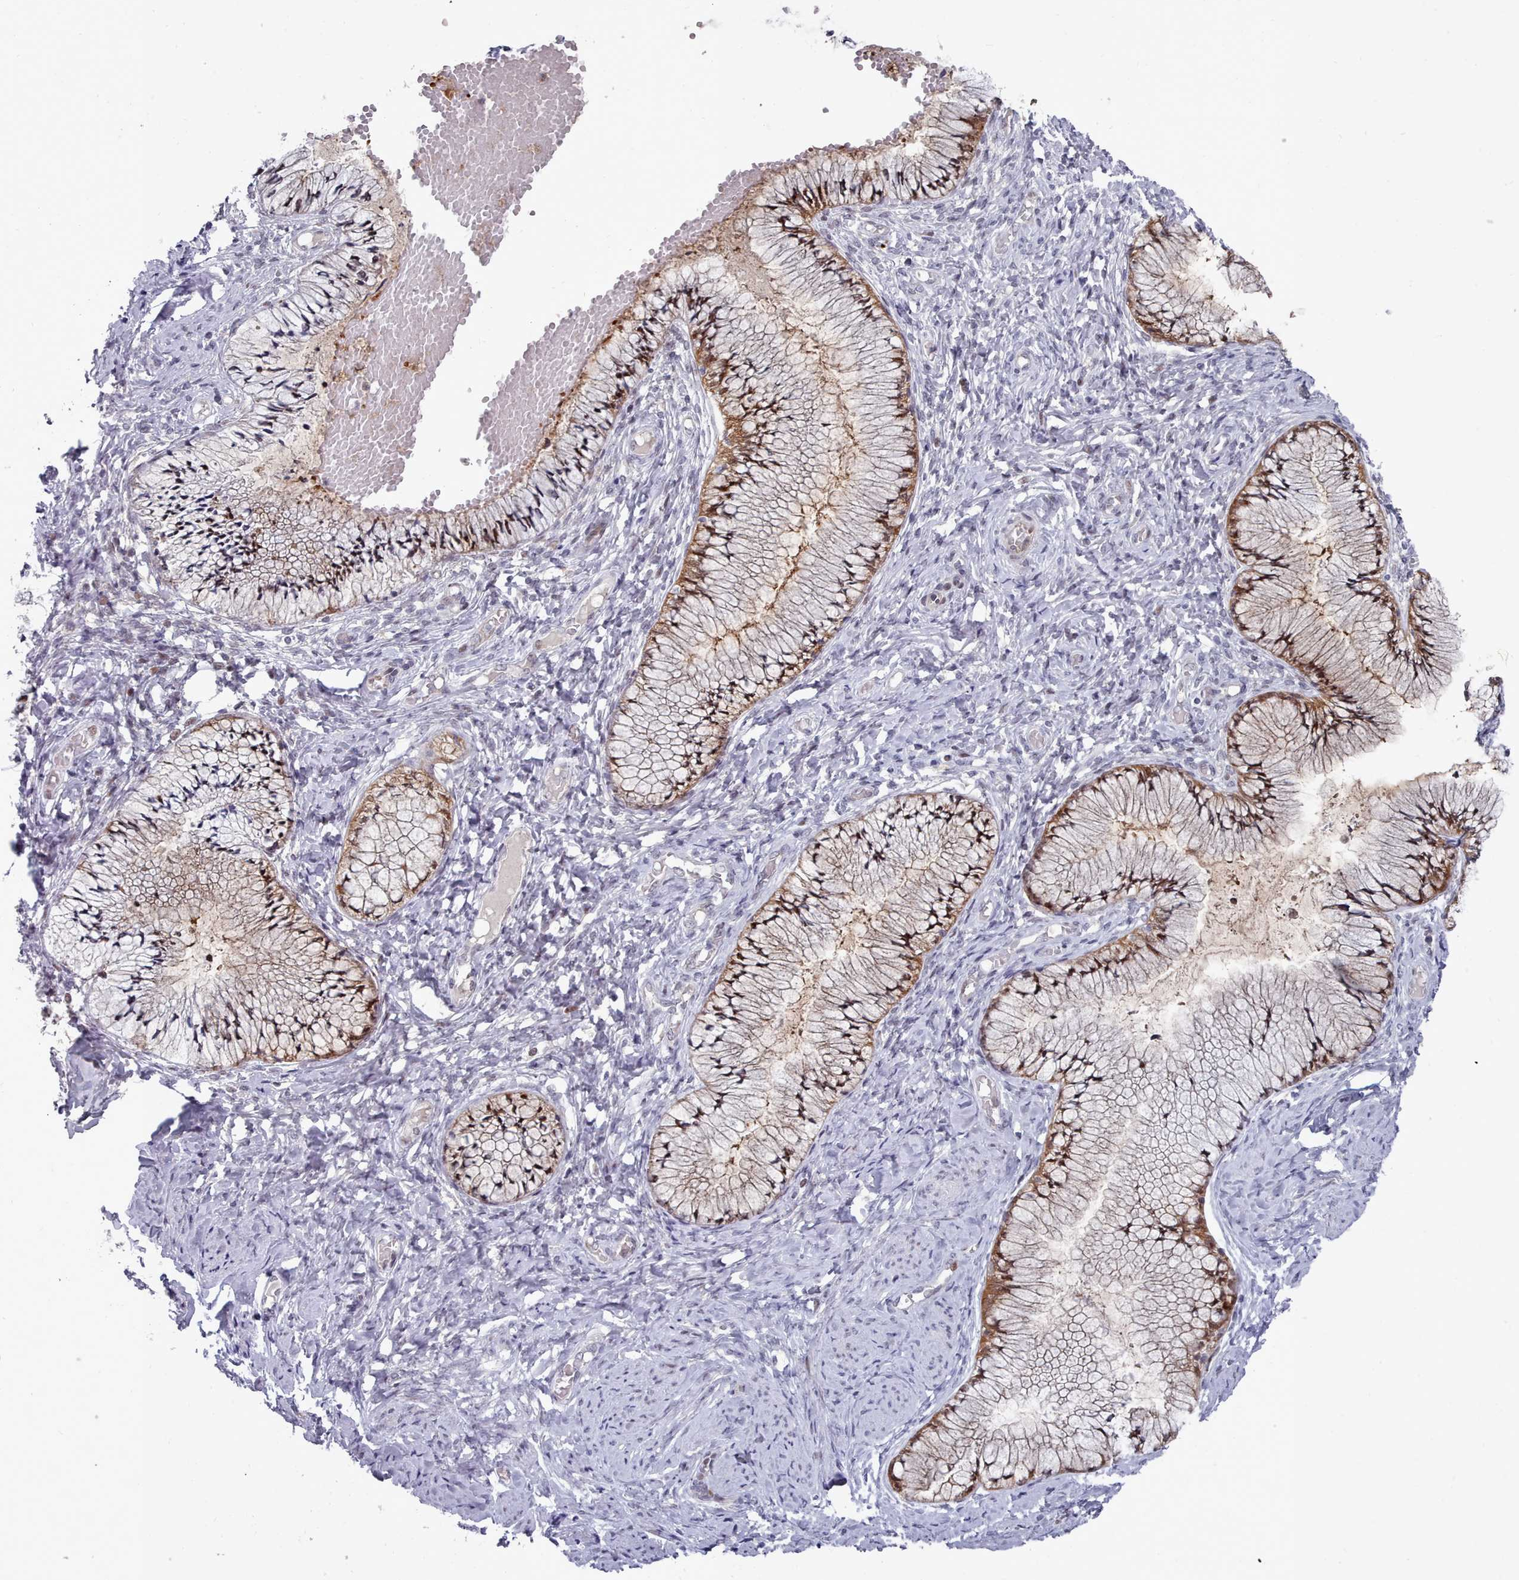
{"staining": {"intensity": "moderate", "quantity": ">75%", "location": "cytoplasmic/membranous,nuclear"}, "tissue": "cervix", "cell_type": "Glandular cells", "image_type": "normal", "snomed": [{"axis": "morphology", "description": "Normal tissue, NOS"}, {"axis": "topography", "description": "Cervix"}], "caption": "About >75% of glandular cells in unremarkable human cervix reveal moderate cytoplasmic/membranous,nuclear protein positivity as visualized by brown immunohistochemical staining.", "gene": "GINS1", "patient": {"sex": "female", "age": 42}}